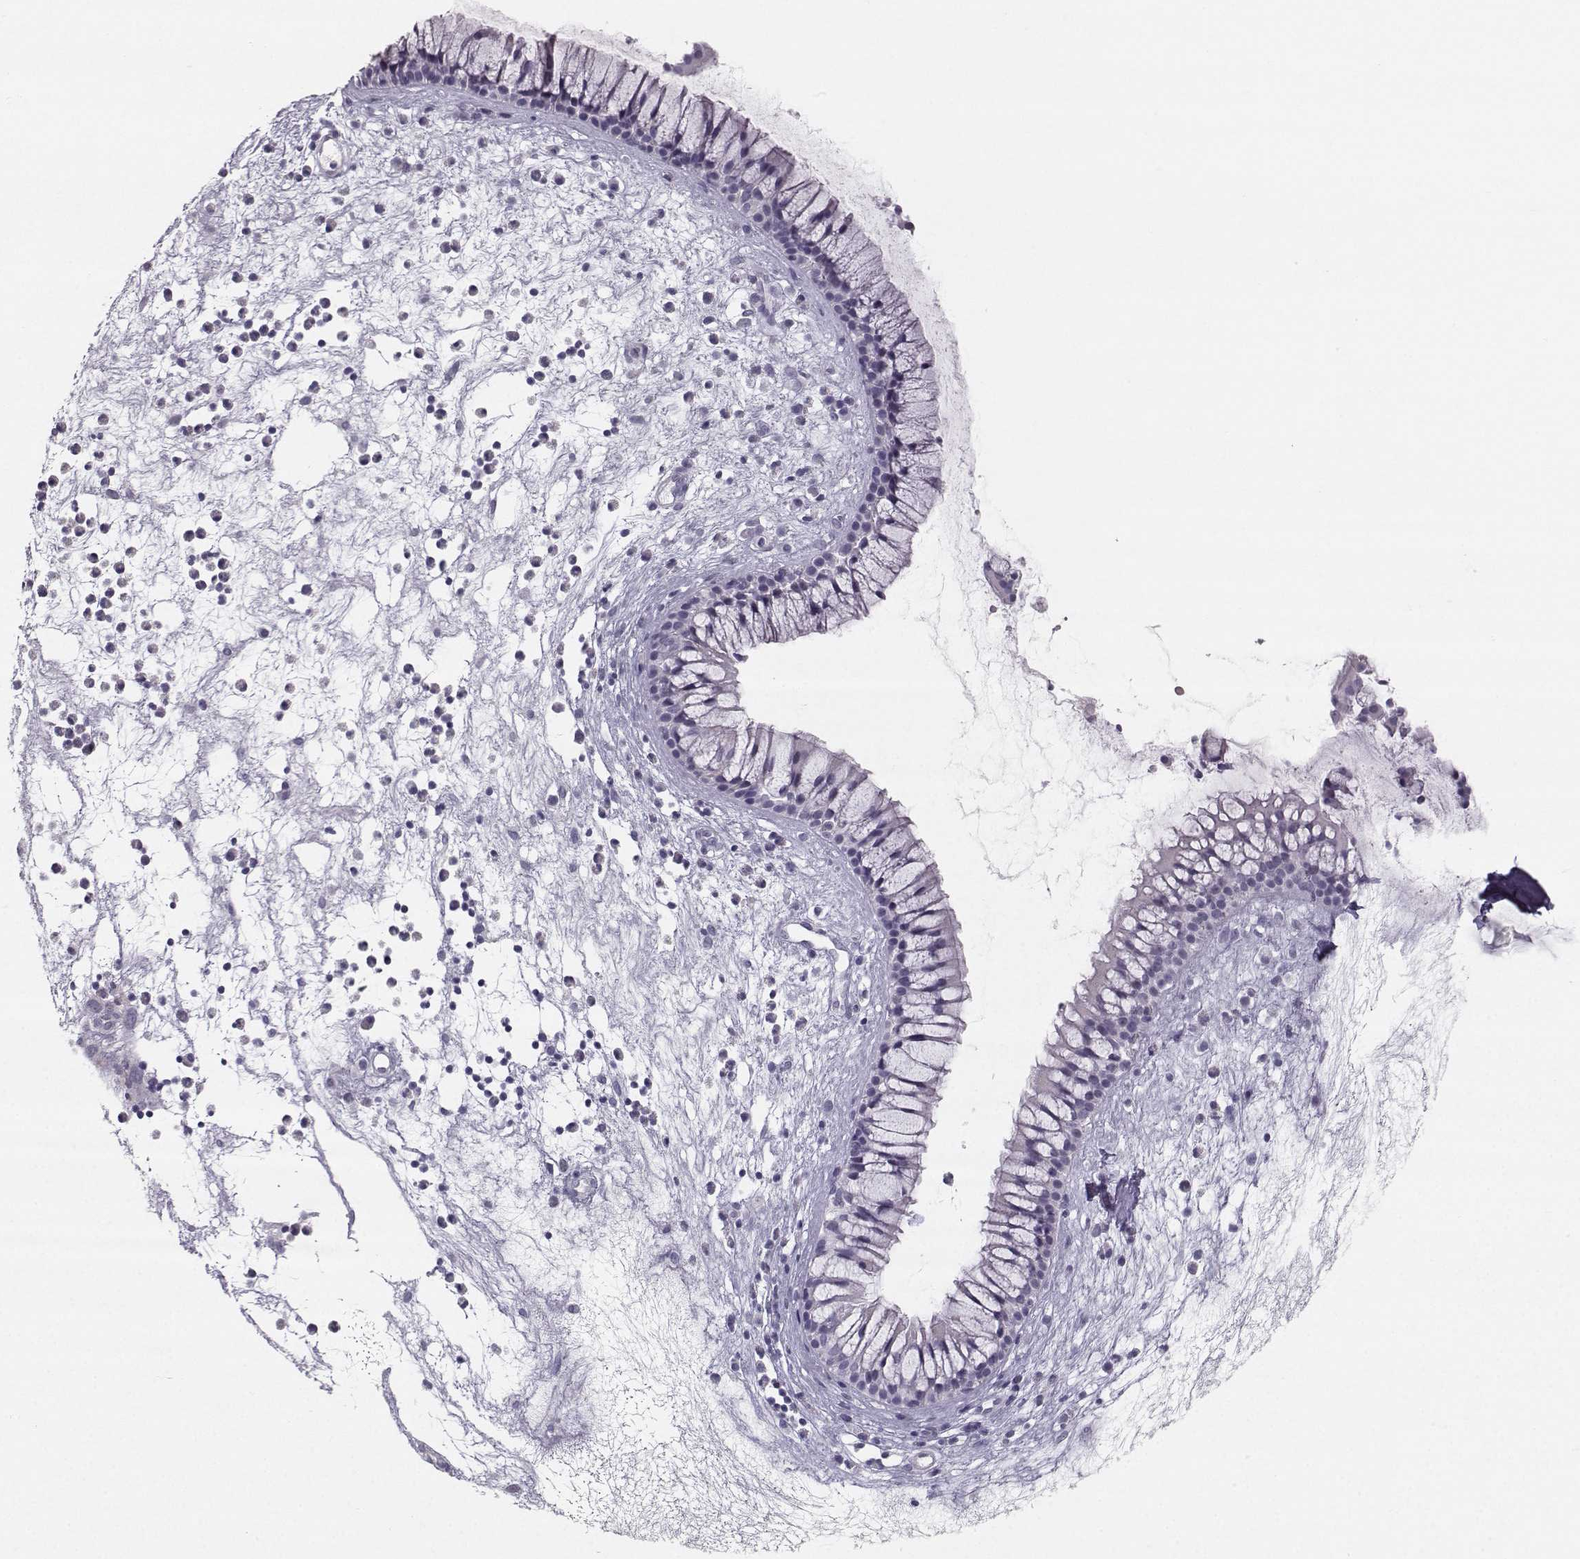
{"staining": {"intensity": "negative", "quantity": "none", "location": "none"}, "tissue": "nasopharynx", "cell_type": "Respiratory epithelial cells", "image_type": "normal", "snomed": [{"axis": "morphology", "description": "Normal tissue, NOS"}, {"axis": "topography", "description": "Nasopharynx"}], "caption": "Immunohistochemistry micrograph of normal nasopharynx stained for a protein (brown), which exhibits no positivity in respiratory epithelial cells. The staining is performed using DAB (3,3'-diaminobenzidine) brown chromogen with nuclei counter-stained in using hematoxylin.", "gene": "CASR", "patient": {"sex": "male", "age": 77}}